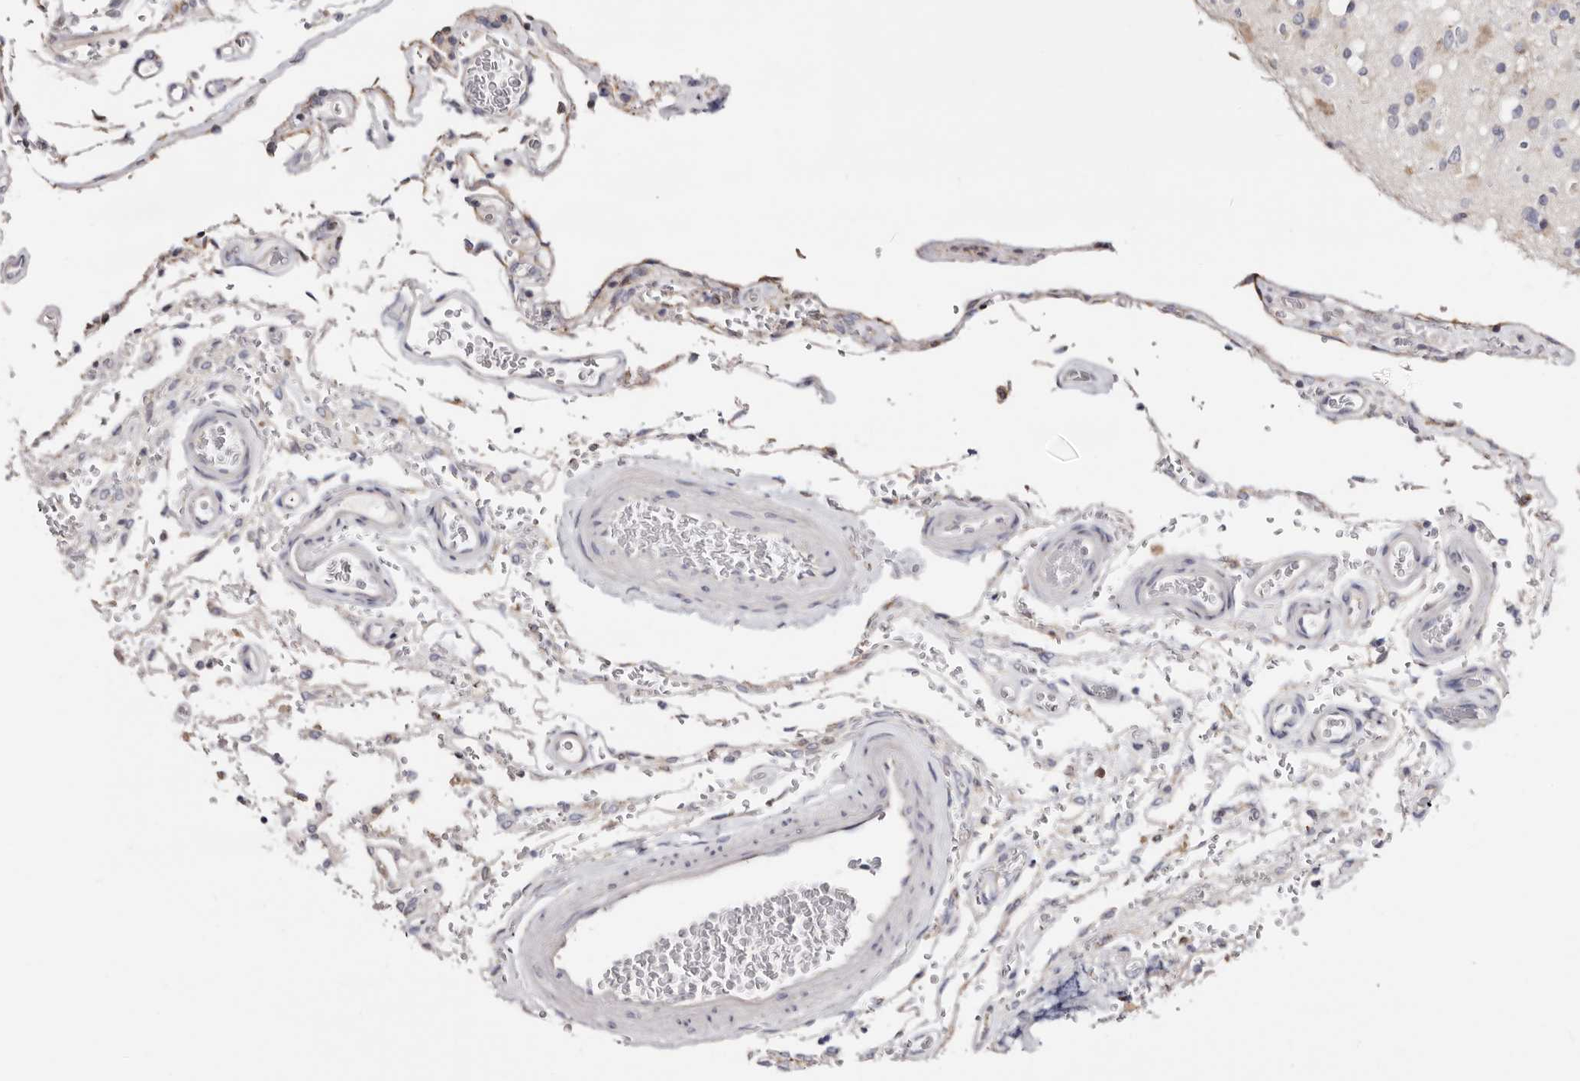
{"staining": {"intensity": "negative", "quantity": "none", "location": "none"}, "tissue": "glioma", "cell_type": "Tumor cells", "image_type": "cancer", "snomed": [{"axis": "morphology", "description": "Glioma, malignant, High grade"}, {"axis": "topography", "description": "Brain"}], "caption": "Tumor cells show no significant protein positivity in high-grade glioma (malignant).", "gene": "ACBD6", "patient": {"sex": "male", "age": 34}}